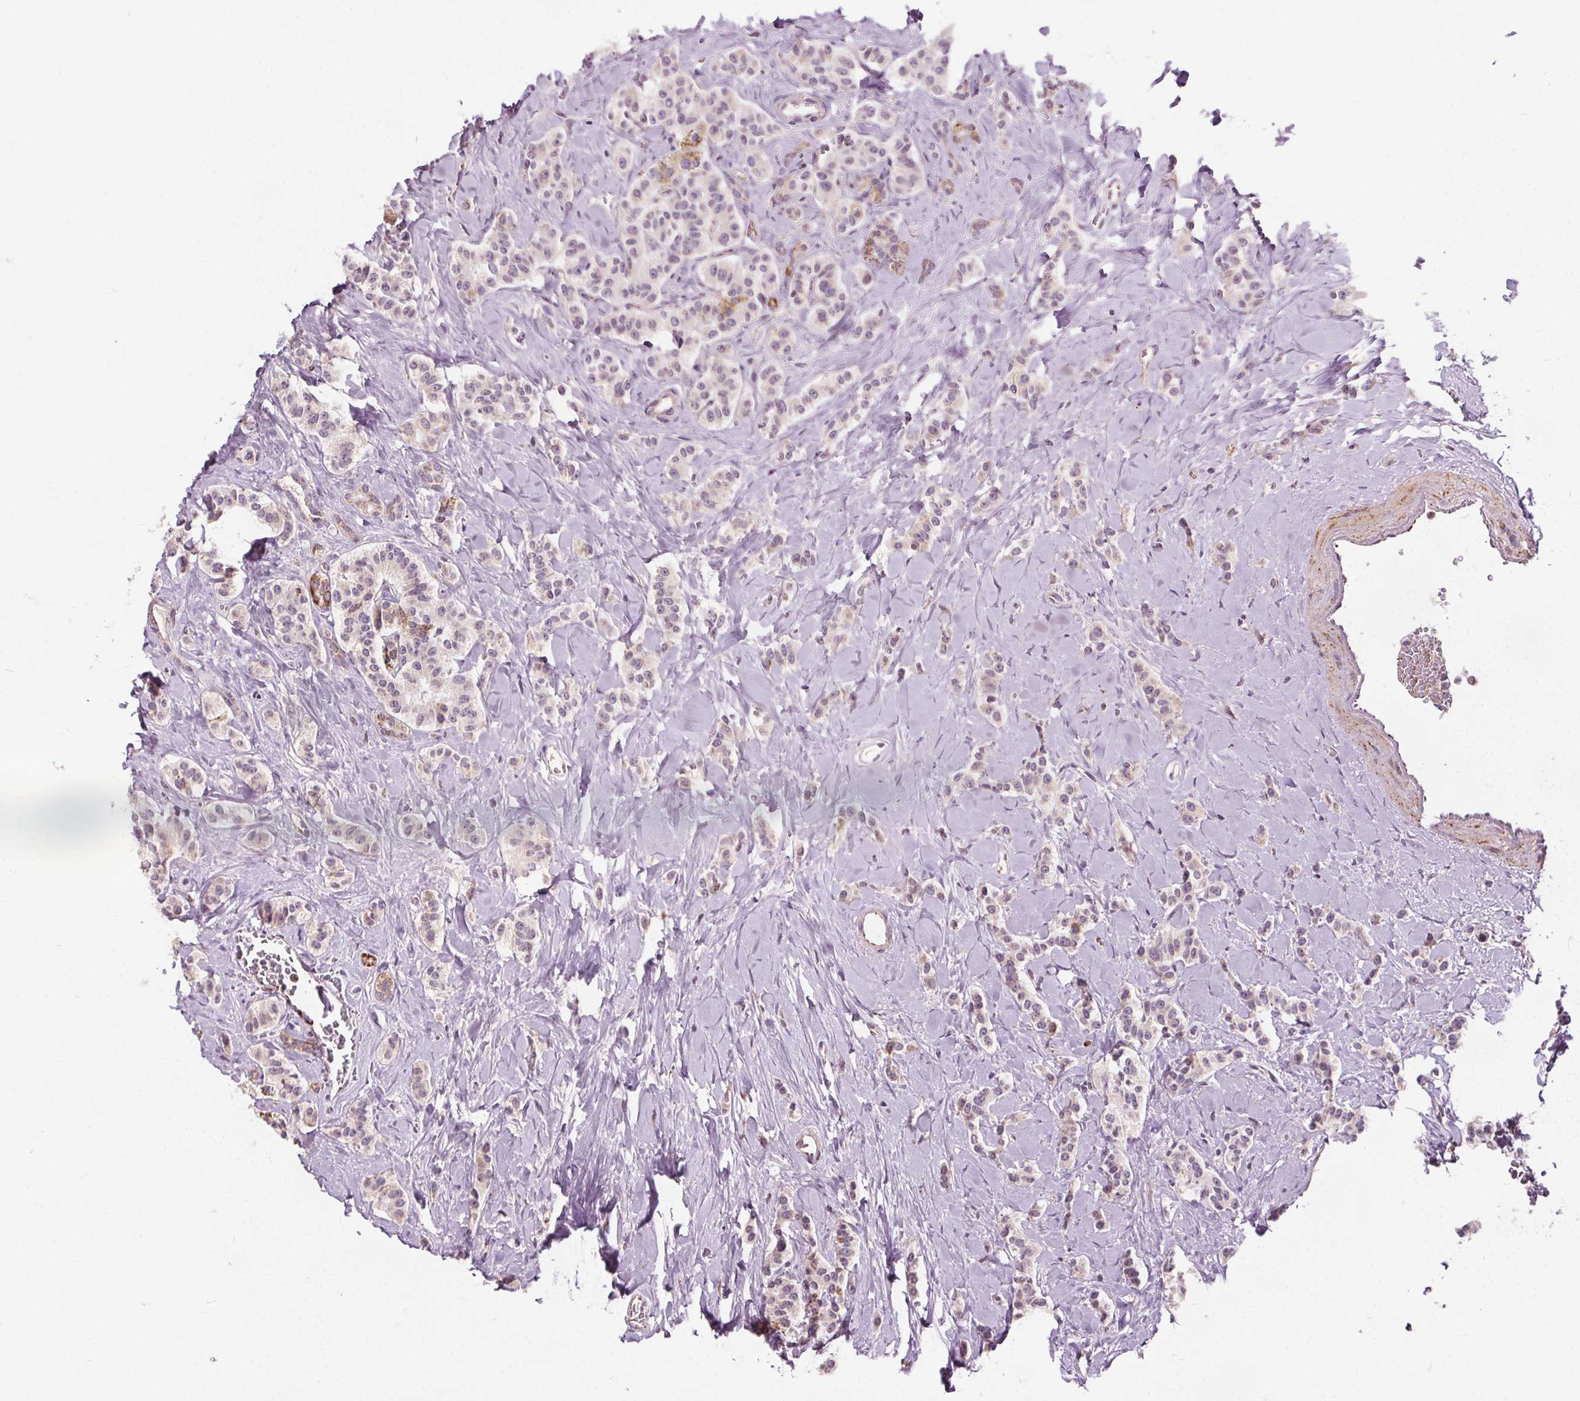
{"staining": {"intensity": "moderate", "quantity": "<25%", "location": "cytoplasmic/membranous"}, "tissue": "carcinoid", "cell_type": "Tumor cells", "image_type": "cancer", "snomed": [{"axis": "morphology", "description": "Normal tissue, NOS"}, {"axis": "morphology", "description": "Carcinoid, malignant, NOS"}, {"axis": "topography", "description": "Pancreas"}], "caption": "Immunohistochemistry of human malignant carcinoid exhibits low levels of moderate cytoplasmic/membranous positivity in approximately <25% of tumor cells. The staining was performed using DAB (3,3'-diaminobenzidine), with brown indicating positive protein expression. Nuclei are stained blue with hematoxylin.", "gene": "LFNG", "patient": {"sex": "male", "age": 36}}